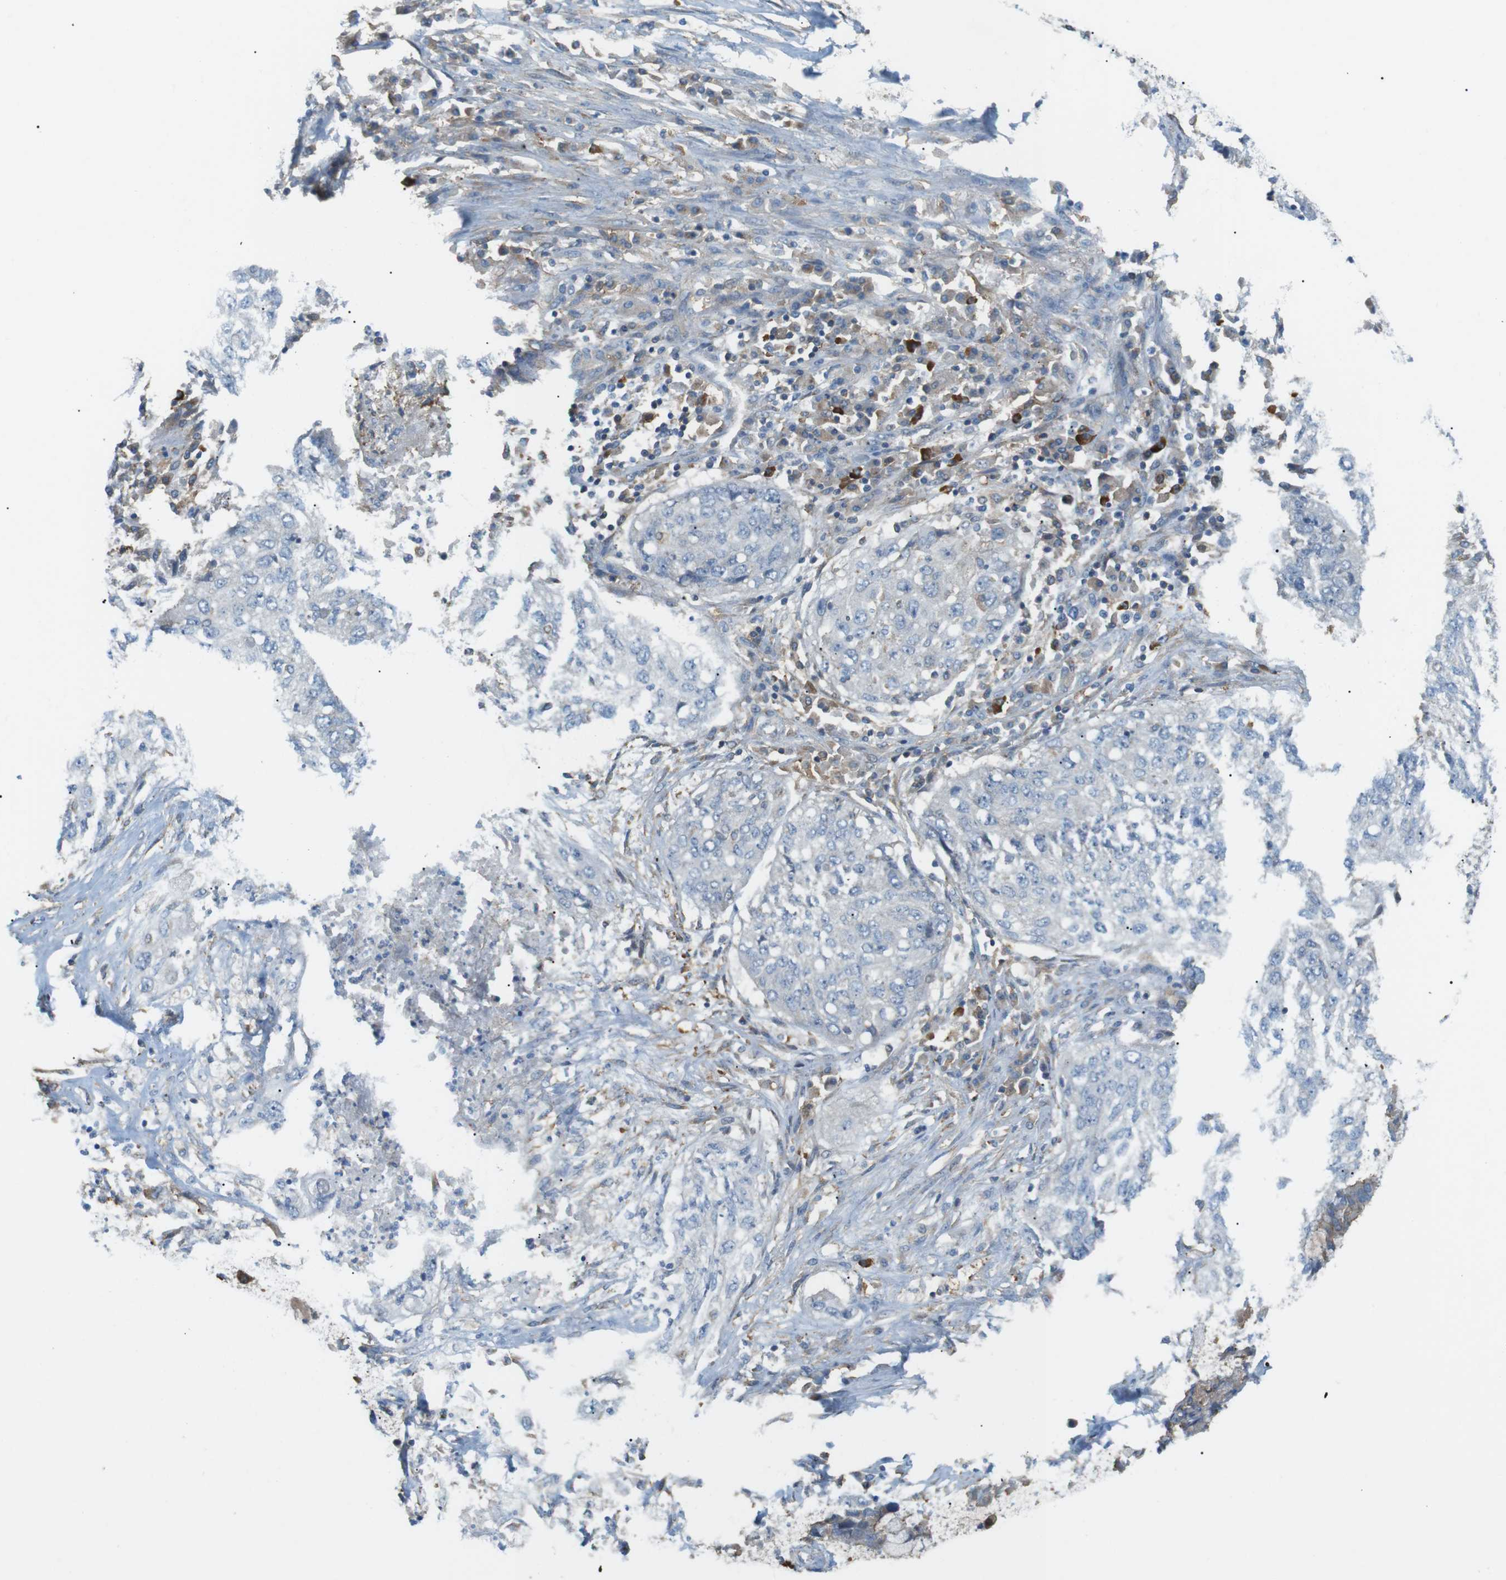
{"staining": {"intensity": "negative", "quantity": "none", "location": "none"}, "tissue": "lung cancer", "cell_type": "Tumor cells", "image_type": "cancer", "snomed": [{"axis": "morphology", "description": "Squamous cell carcinoma, NOS"}, {"axis": "topography", "description": "Lung"}], "caption": "There is no significant staining in tumor cells of squamous cell carcinoma (lung). (DAB (3,3'-diaminobenzidine) IHC visualized using brightfield microscopy, high magnification).", "gene": "PEPD", "patient": {"sex": "female", "age": 63}}